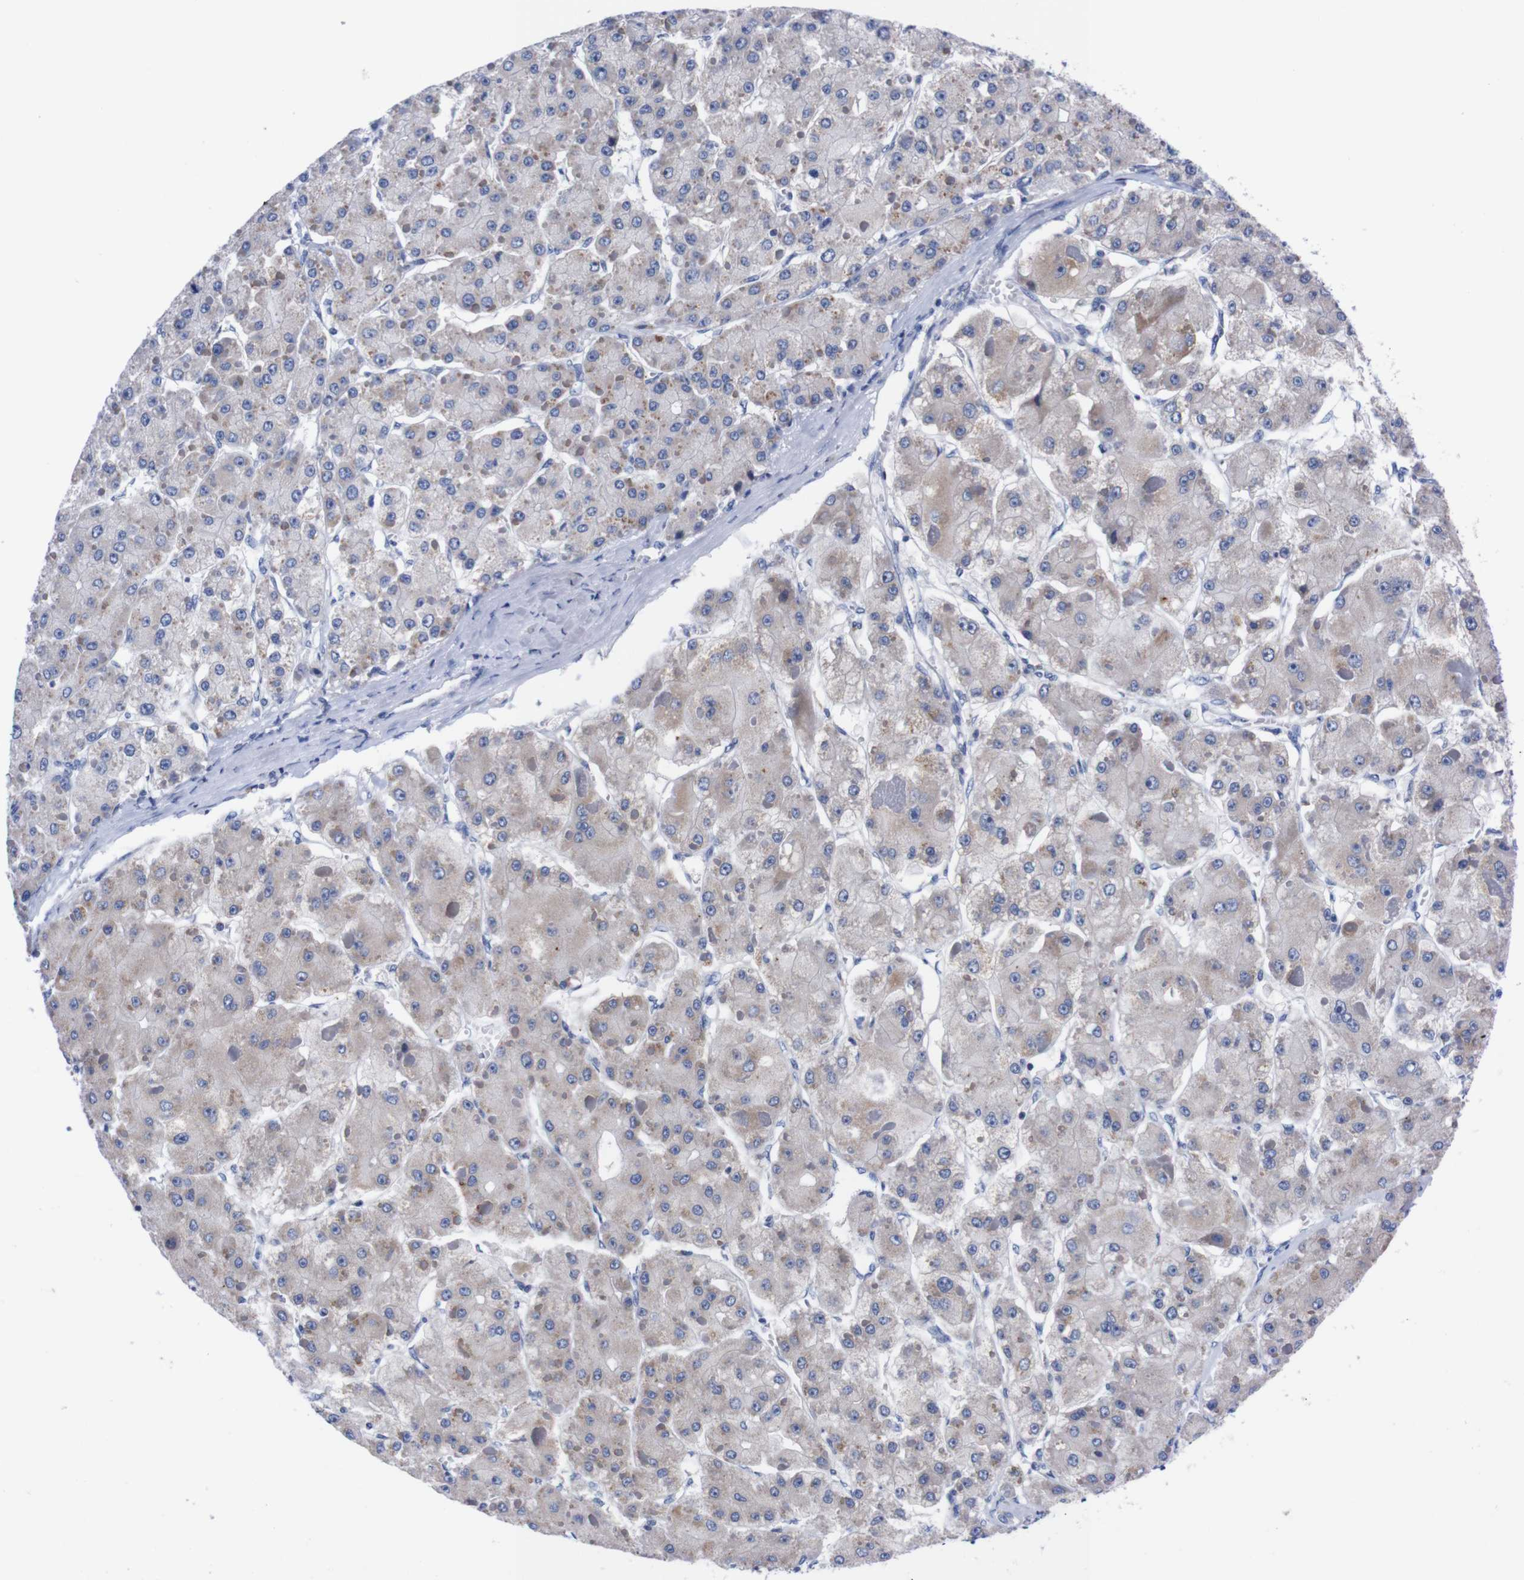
{"staining": {"intensity": "weak", "quantity": "<25%", "location": "cytoplasmic/membranous"}, "tissue": "liver cancer", "cell_type": "Tumor cells", "image_type": "cancer", "snomed": [{"axis": "morphology", "description": "Carcinoma, Hepatocellular, NOS"}, {"axis": "topography", "description": "Liver"}], "caption": "Tumor cells show no significant protein expression in liver hepatocellular carcinoma.", "gene": "FAM210A", "patient": {"sex": "female", "age": 73}}